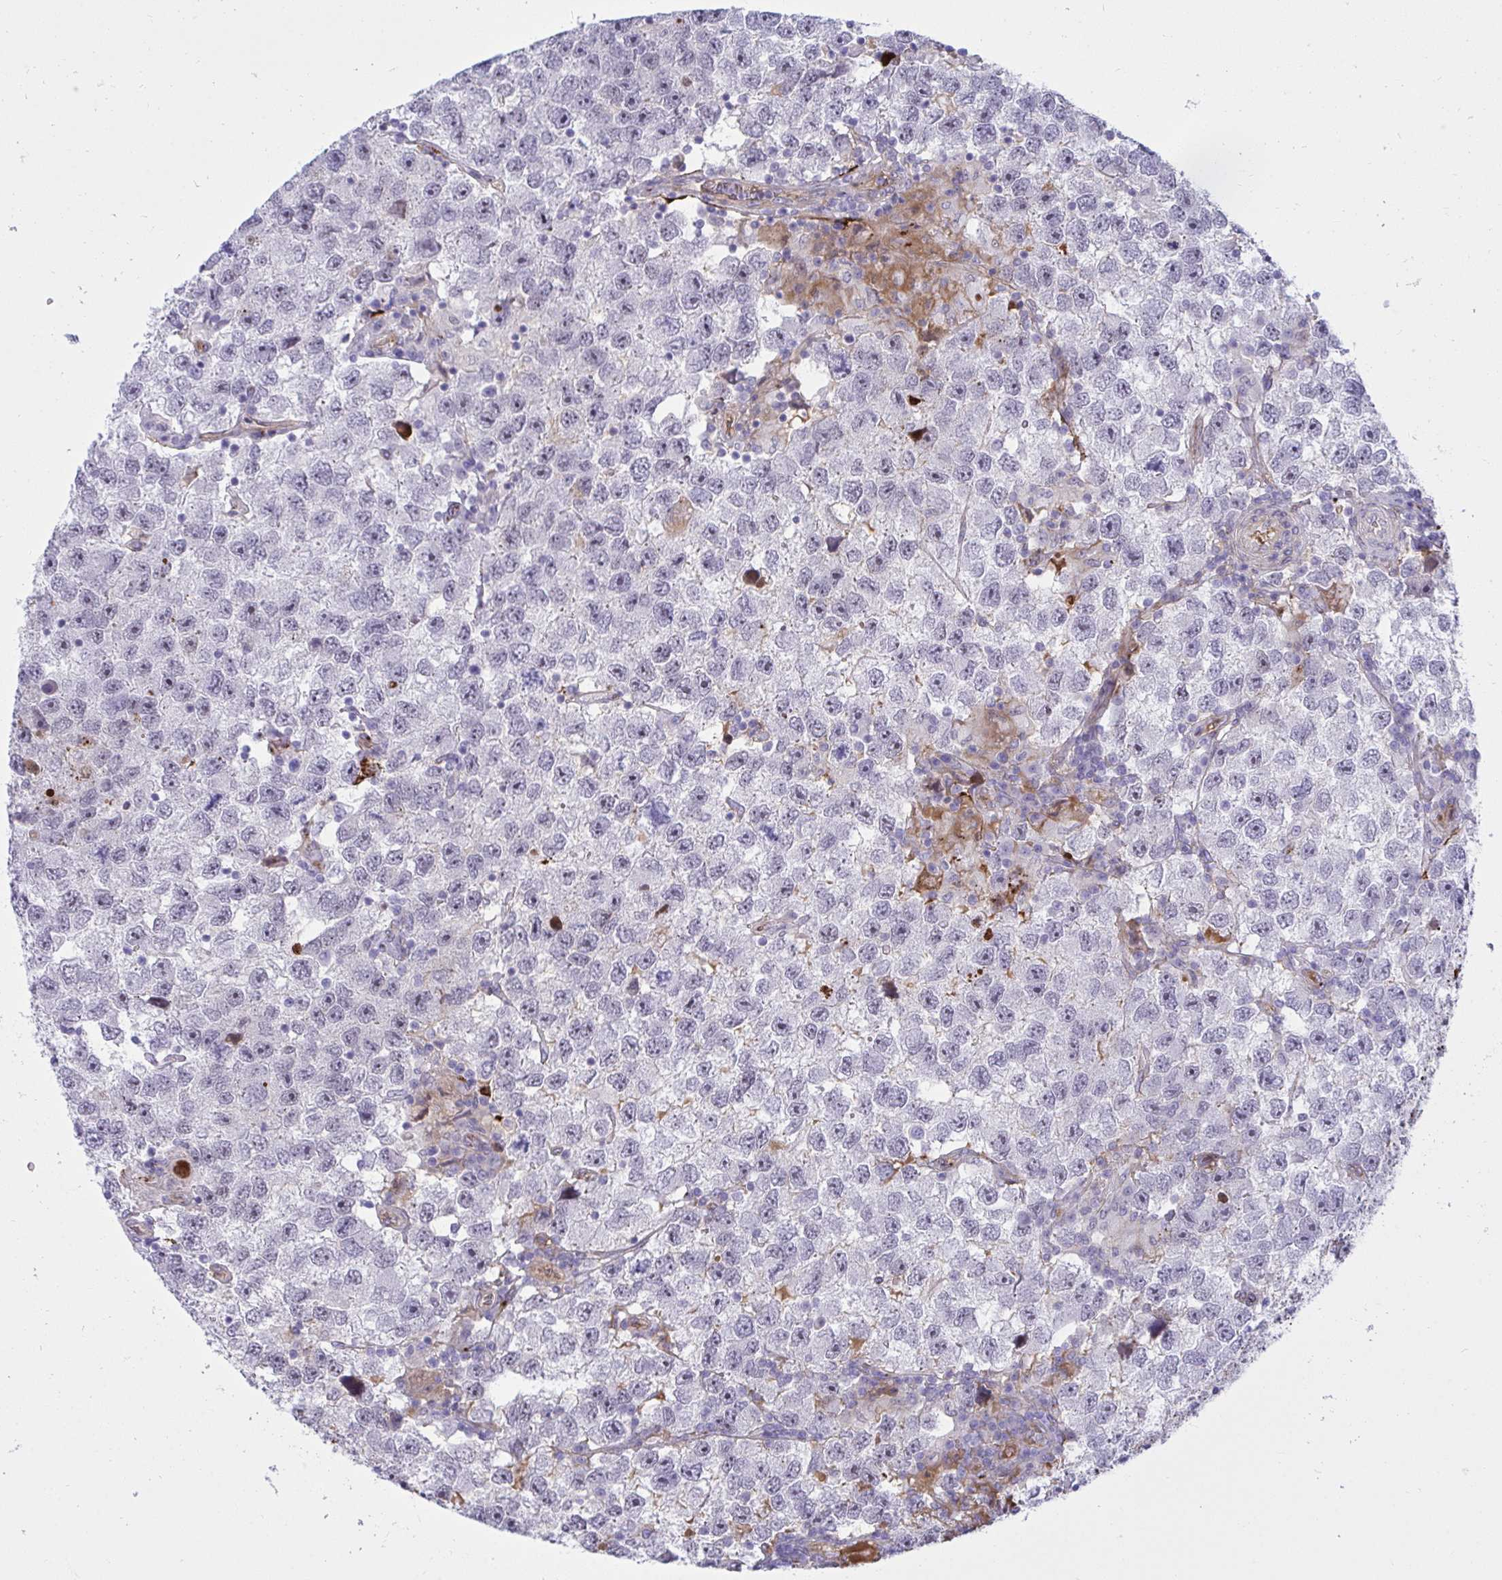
{"staining": {"intensity": "negative", "quantity": "none", "location": "none"}, "tissue": "testis cancer", "cell_type": "Tumor cells", "image_type": "cancer", "snomed": [{"axis": "morphology", "description": "Seminoma, NOS"}, {"axis": "topography", "description": "Testis"}], "caption": "Immunohistochemistry (IHC) of human testis seminoma exhibits no expression in tumor cells.", "gene": "F2", "patient": {"sex": "male", "age": 26}}